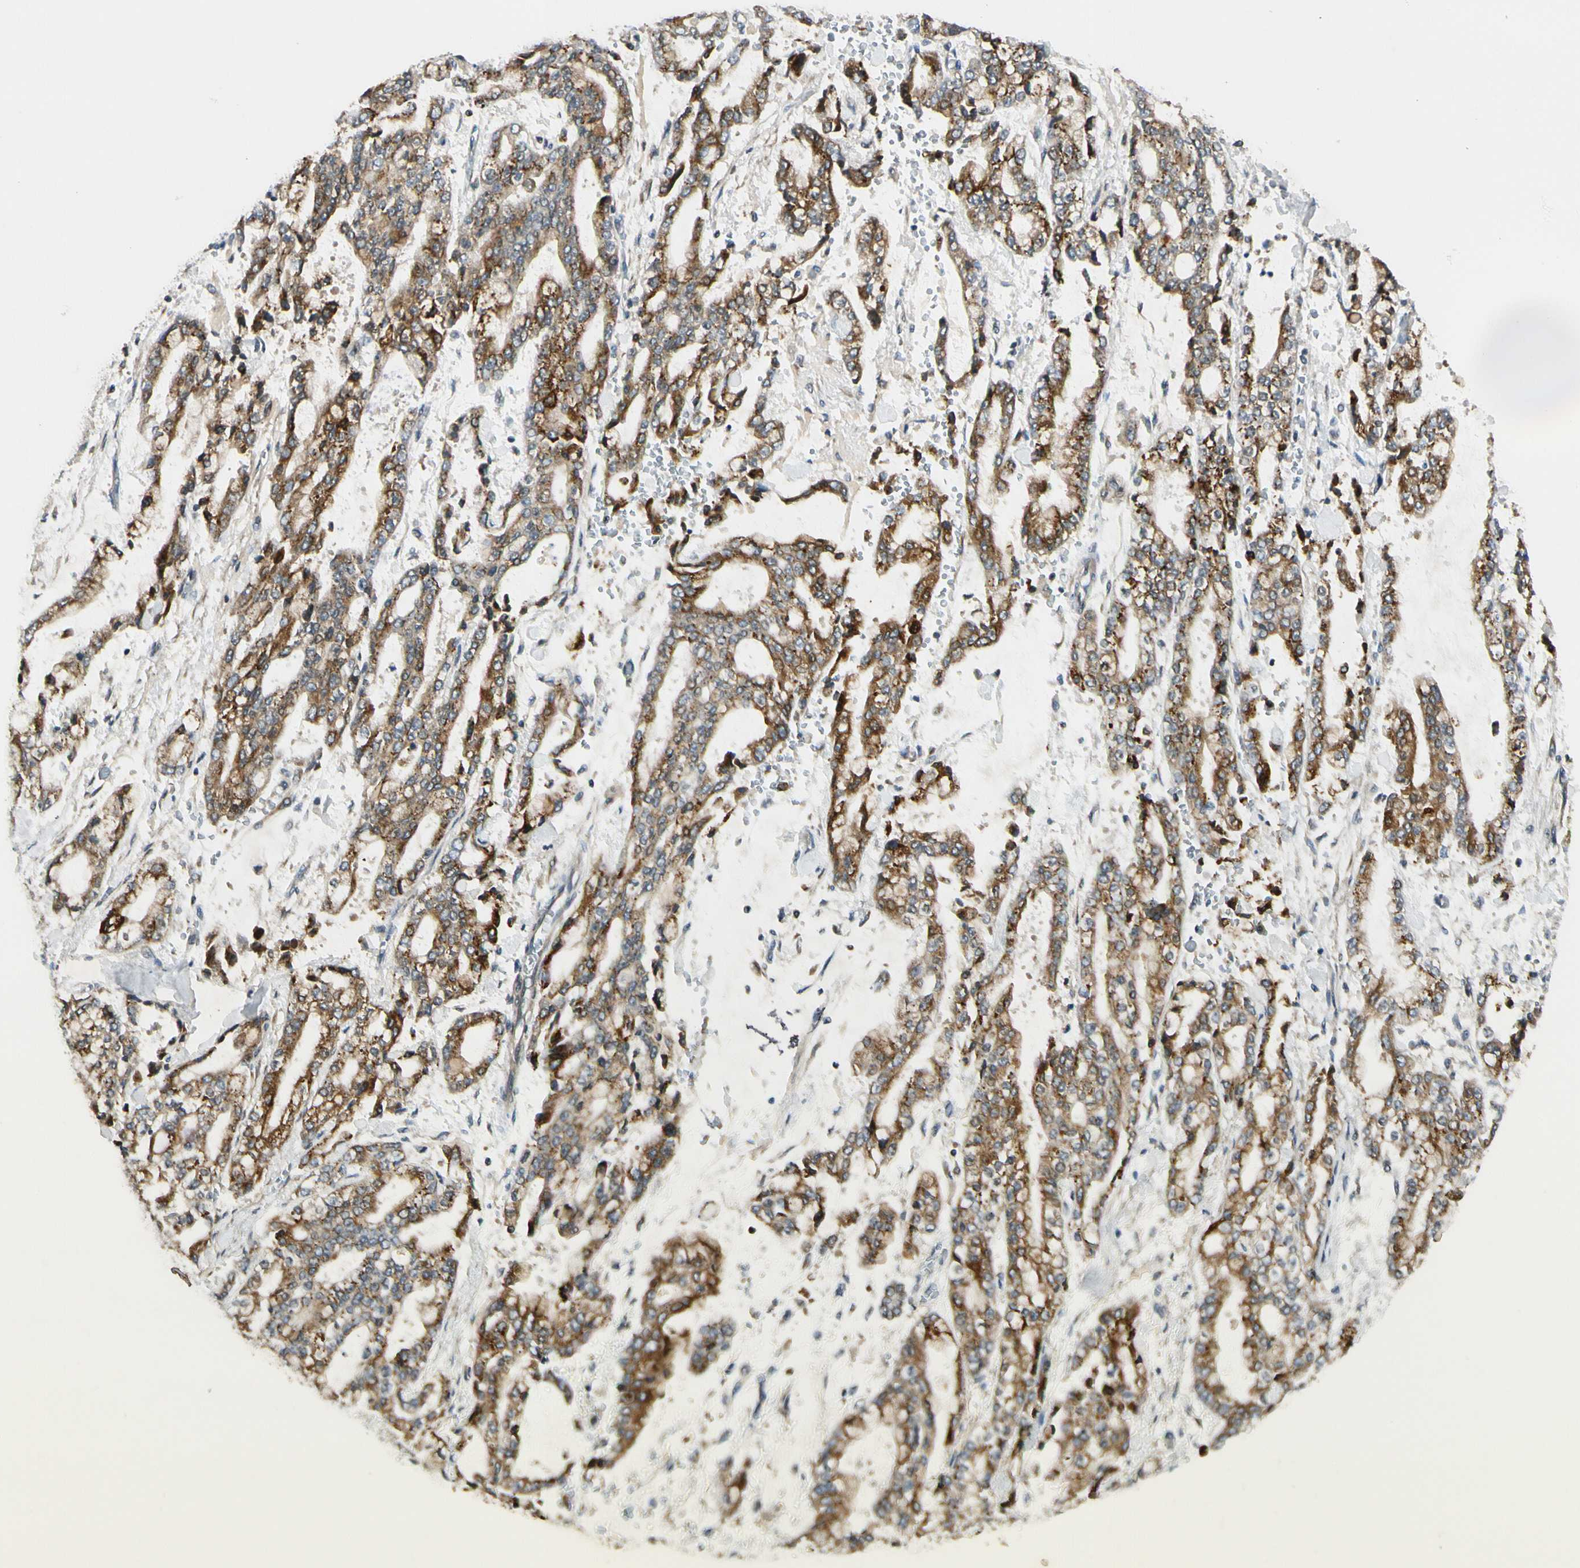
{"staining": {"intensity": "strong", "quantity": ">75%", "location": "cytoplasmic/membranous"}, "tissue": "stomach cancer", "cell_type": "Tumor cells", "image_type": "cancer", "snomed": [{"axis": "morphology", "description": "Normal tissue, NOS"}, {"axis": "morphology", "description": "Adenocarcinoma, NOS"}, {"axis": "topography", "description": "Stomach, upper"}, {"axis": "topography", "description": "Stomach"}], "caption": "IHC histopathology image of neoplastic tissue: adenocarcinoma (stomach) stained using immunohistochemistry (IHC) shows high levels of strong protein expression localized specifically in the cytoplasmic/membranous of tumor cells, appearing as a cytoplasmic/membranous brown color.", "gene": "RPS6KB2", "patient": {"sex": "male", "age": 76}}